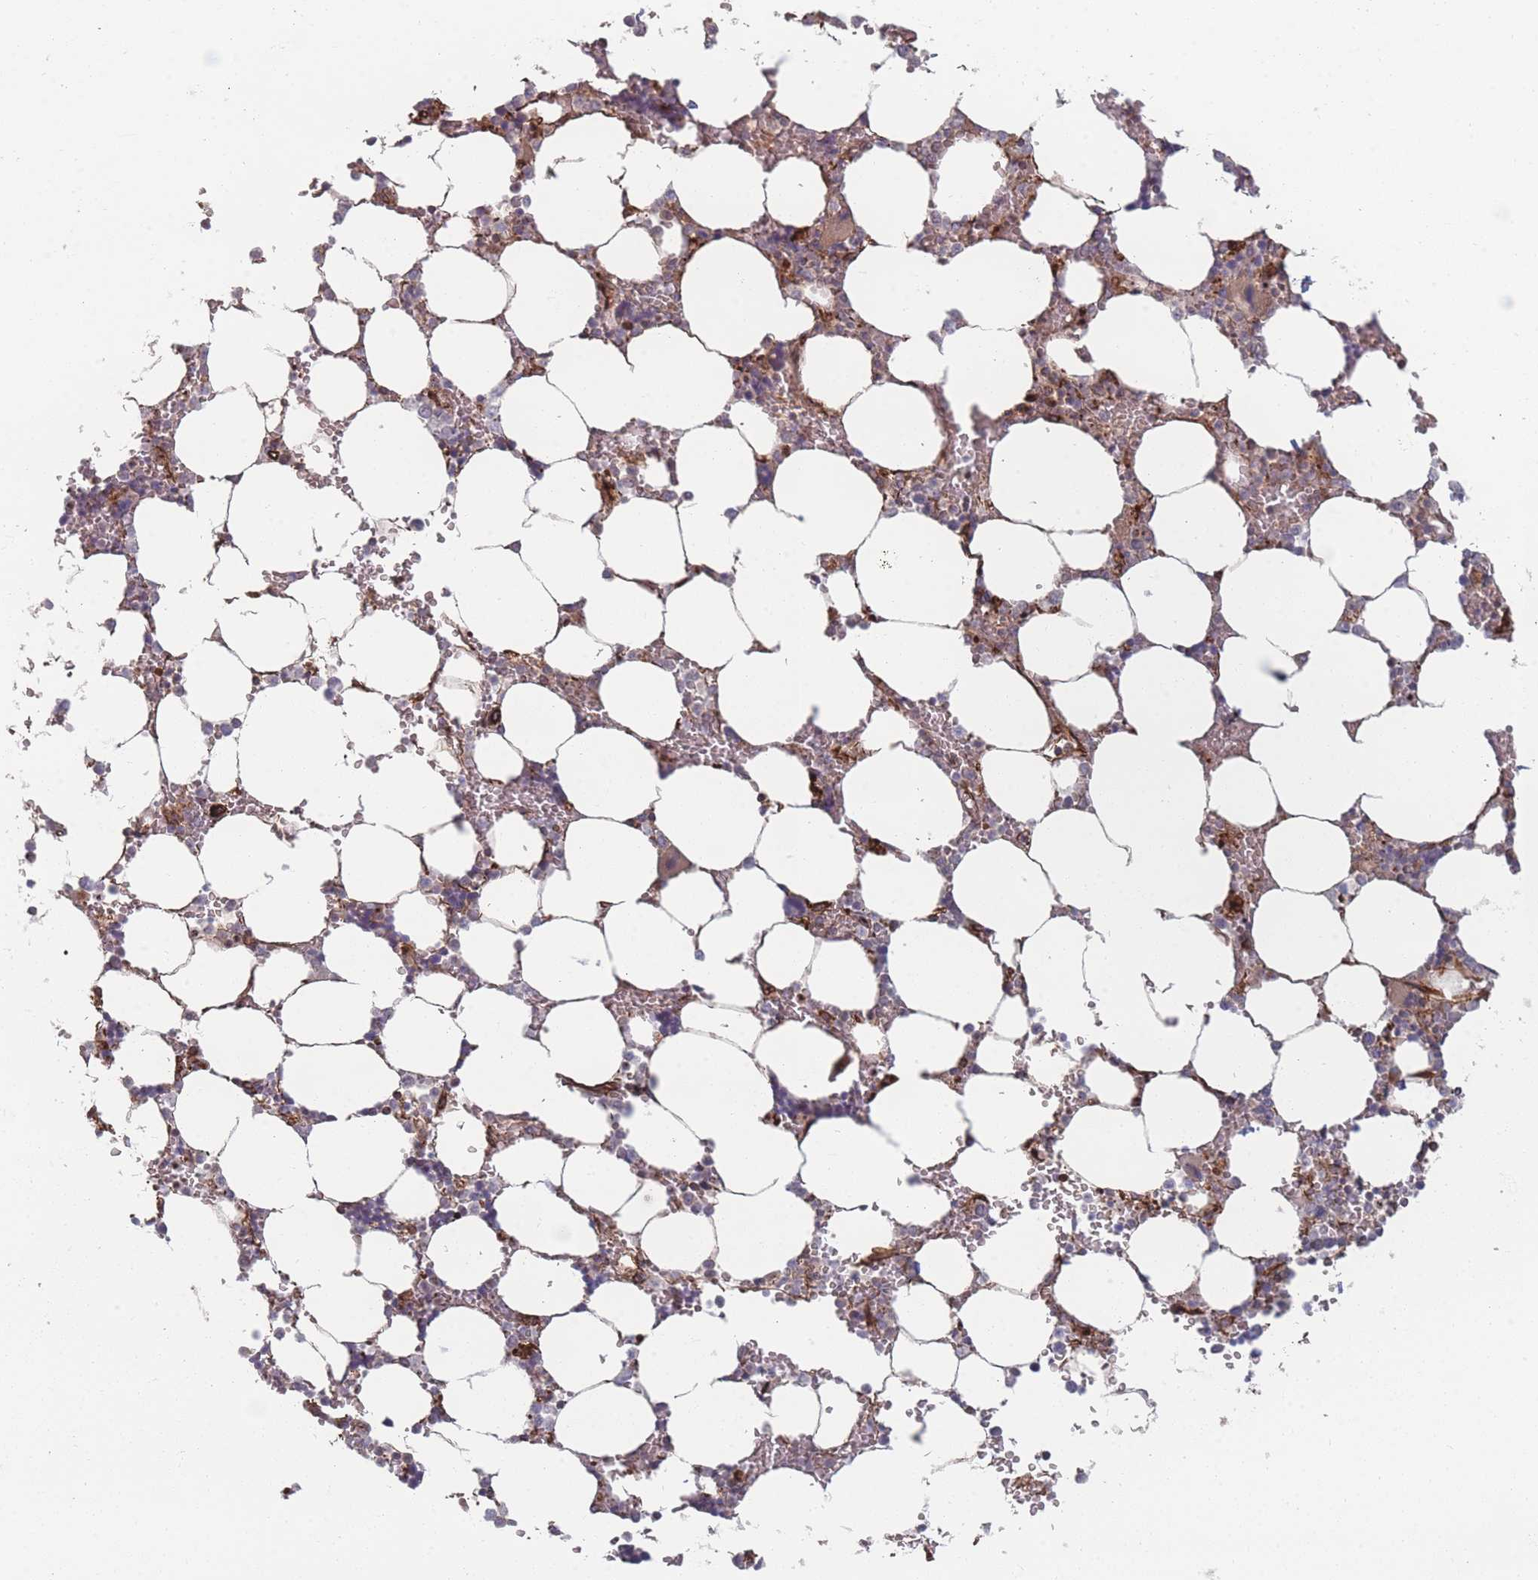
{"staining": {"intensity": "weak", "quantity": "<25%", "location": "cytoplasmic/membranous"}, "tissue": "bone marrow", "cell_type": "Hematopoietic cells", "image_type": "normal", "snomed": [{"axis": "morphology", "description": "Normal tissue, NOS"}, {"axis": "topography", "description": "Bone marrow"}], "caption": "Immunohistochemistry (IHC) micrograph of benign bone marrow: bone marrow stained with DAB displays no significant protein expression in hematopoietic cells. (DAB (3,3'-diaminobenzidine) immunohistochemistry visualized using brightfield microscopy, high magnification).", "gene": "EEF1AKMT2", "patient": {"sex": "male", "age": 64}}